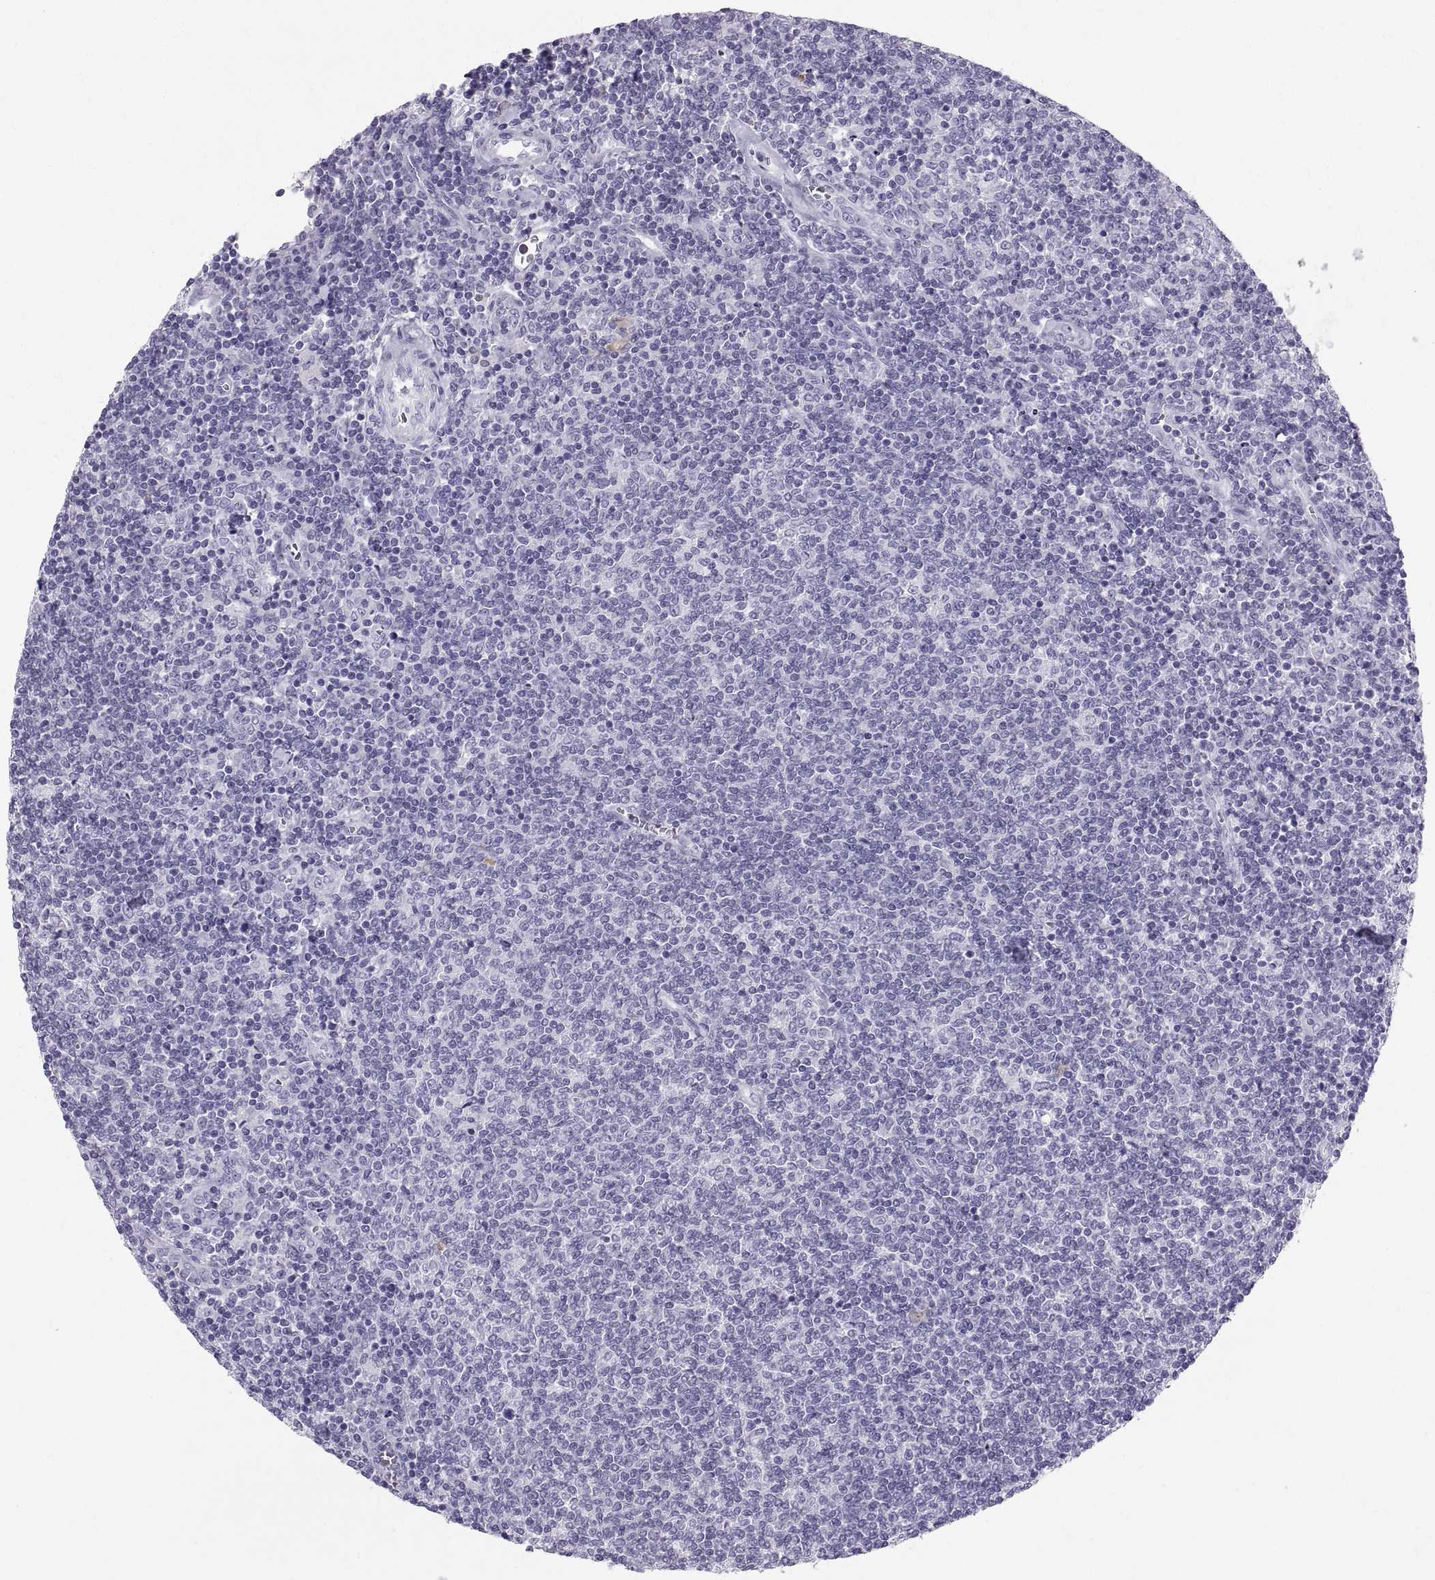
{"staining": {"intensity": "negative", "quantity": "none", "location": "none"}, "tissue": "lymphoma", "cell_type": "Tumor cells", "image_type": "cancer", "snomed": [{"axis": "morphology", "description": "Malignant lymphoma, non-Hodgkin's type, Low grade"}, {"axis": "topography", "description": "Lymph node"}], "caption": "IHC photomicrograph of human lymphoma stained for a protein (brown), which exhibits no positivity in tumor cells.", "gene": "SLC22A6", "patient": {"sex": "male", "age": 52}}